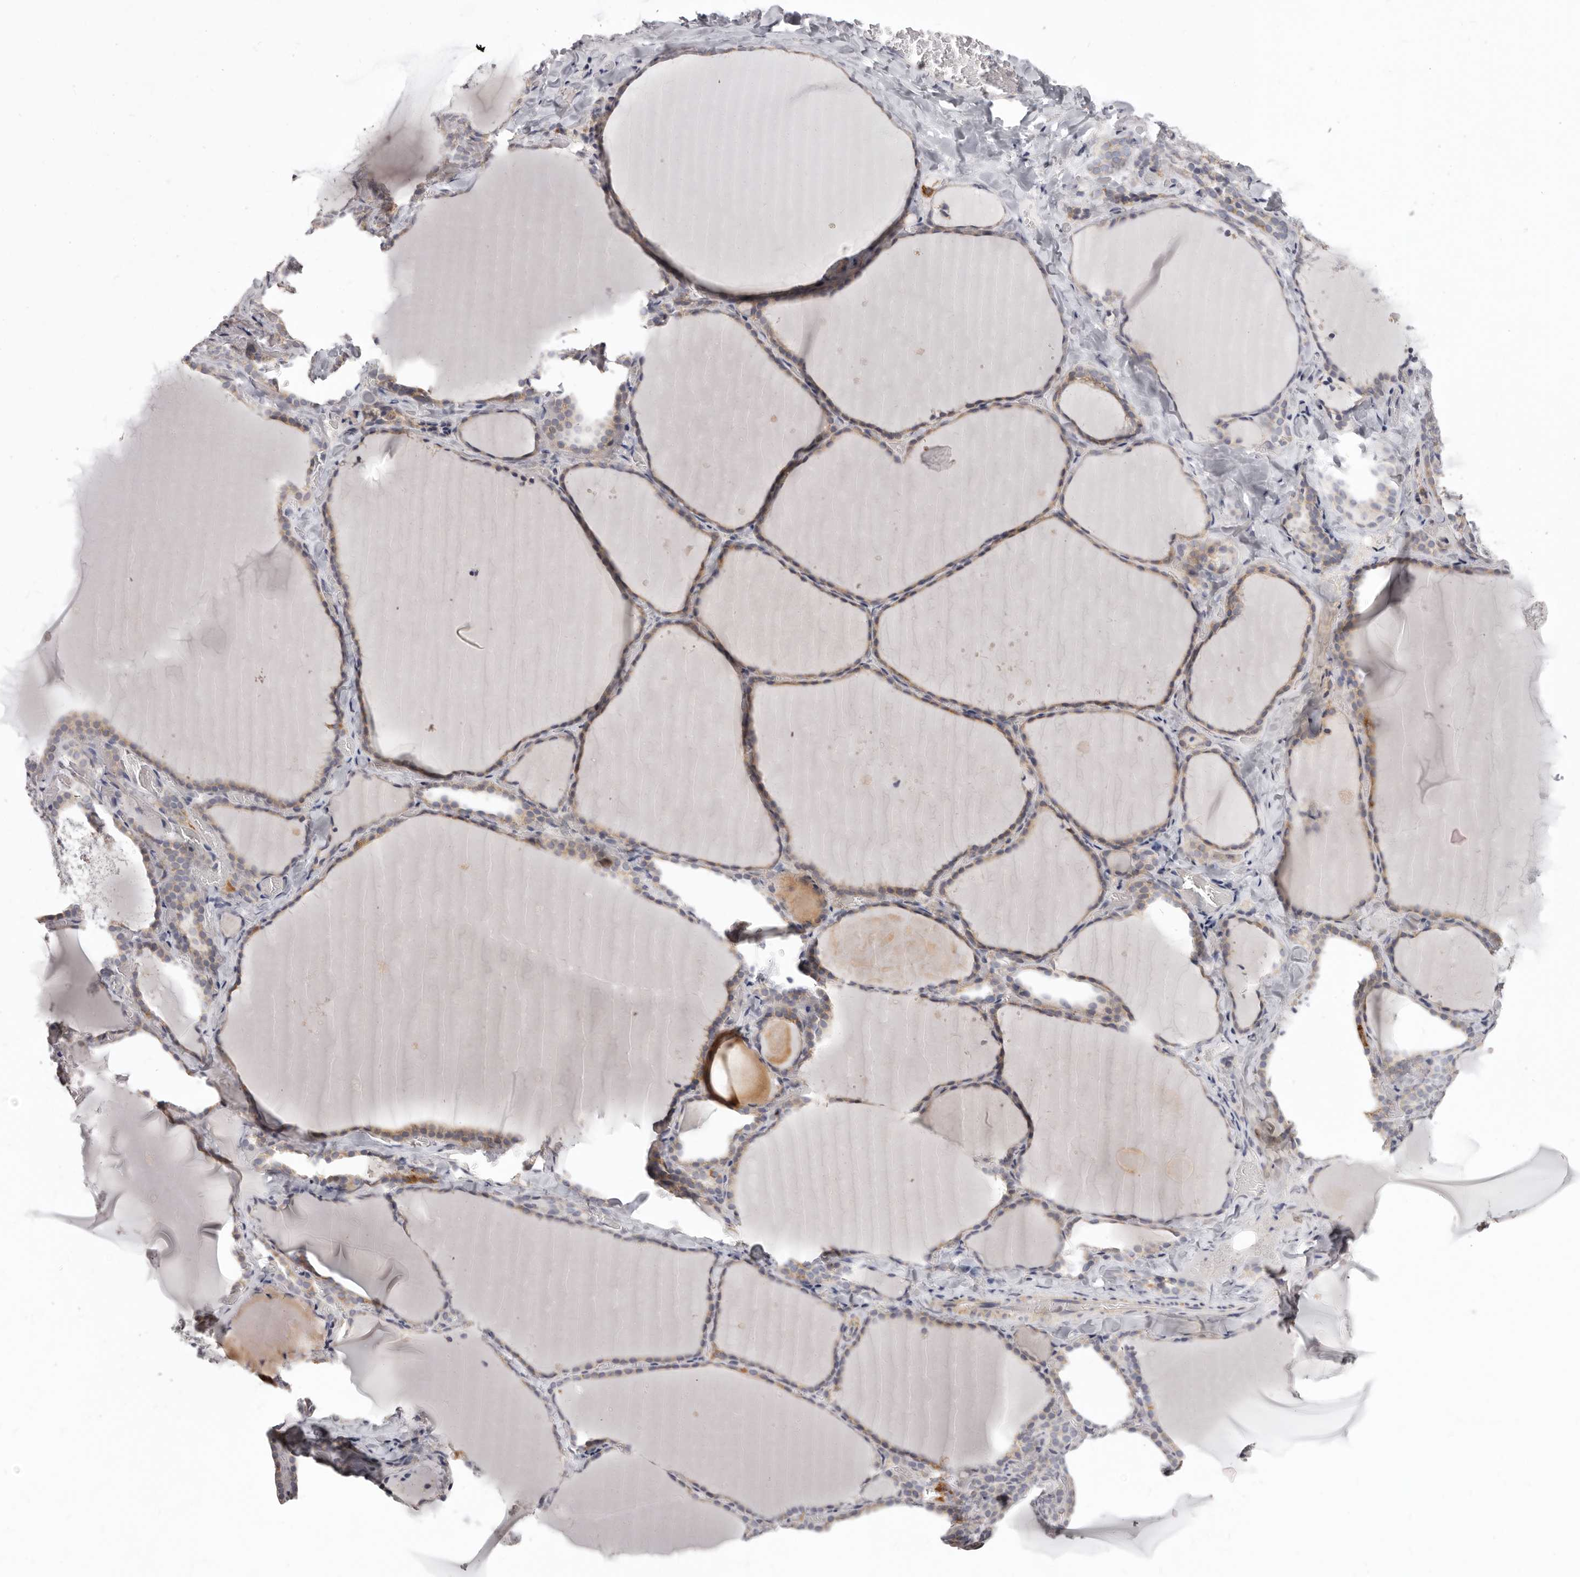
{"staining": {"intensity": "moderate", "quantity": "25%-75%", "location": "cytoplasmic/membranous"}, "tissue": "thyroid gland", "cell_type": "Glandular cells", "image_type": "normal", "snomed": [{"axis": "morphology", "description": "Normal tissue, NOS"}, {"axis": "topography", "description": "Thyroid gland"}], "caption": "Protein staining displays moderate cytoplasmic/membranous staining in approximately 25%-75% of glandular cells in benign thyroid gland. The staining is performed using DAB (3,3'-diaminobenzidine) brown chromogen to label protein expression. The nuclei are counter-stained blue using hematoxylin.", "gene": "PRMT2", "patient": {"sex": "female", "age": 22}}